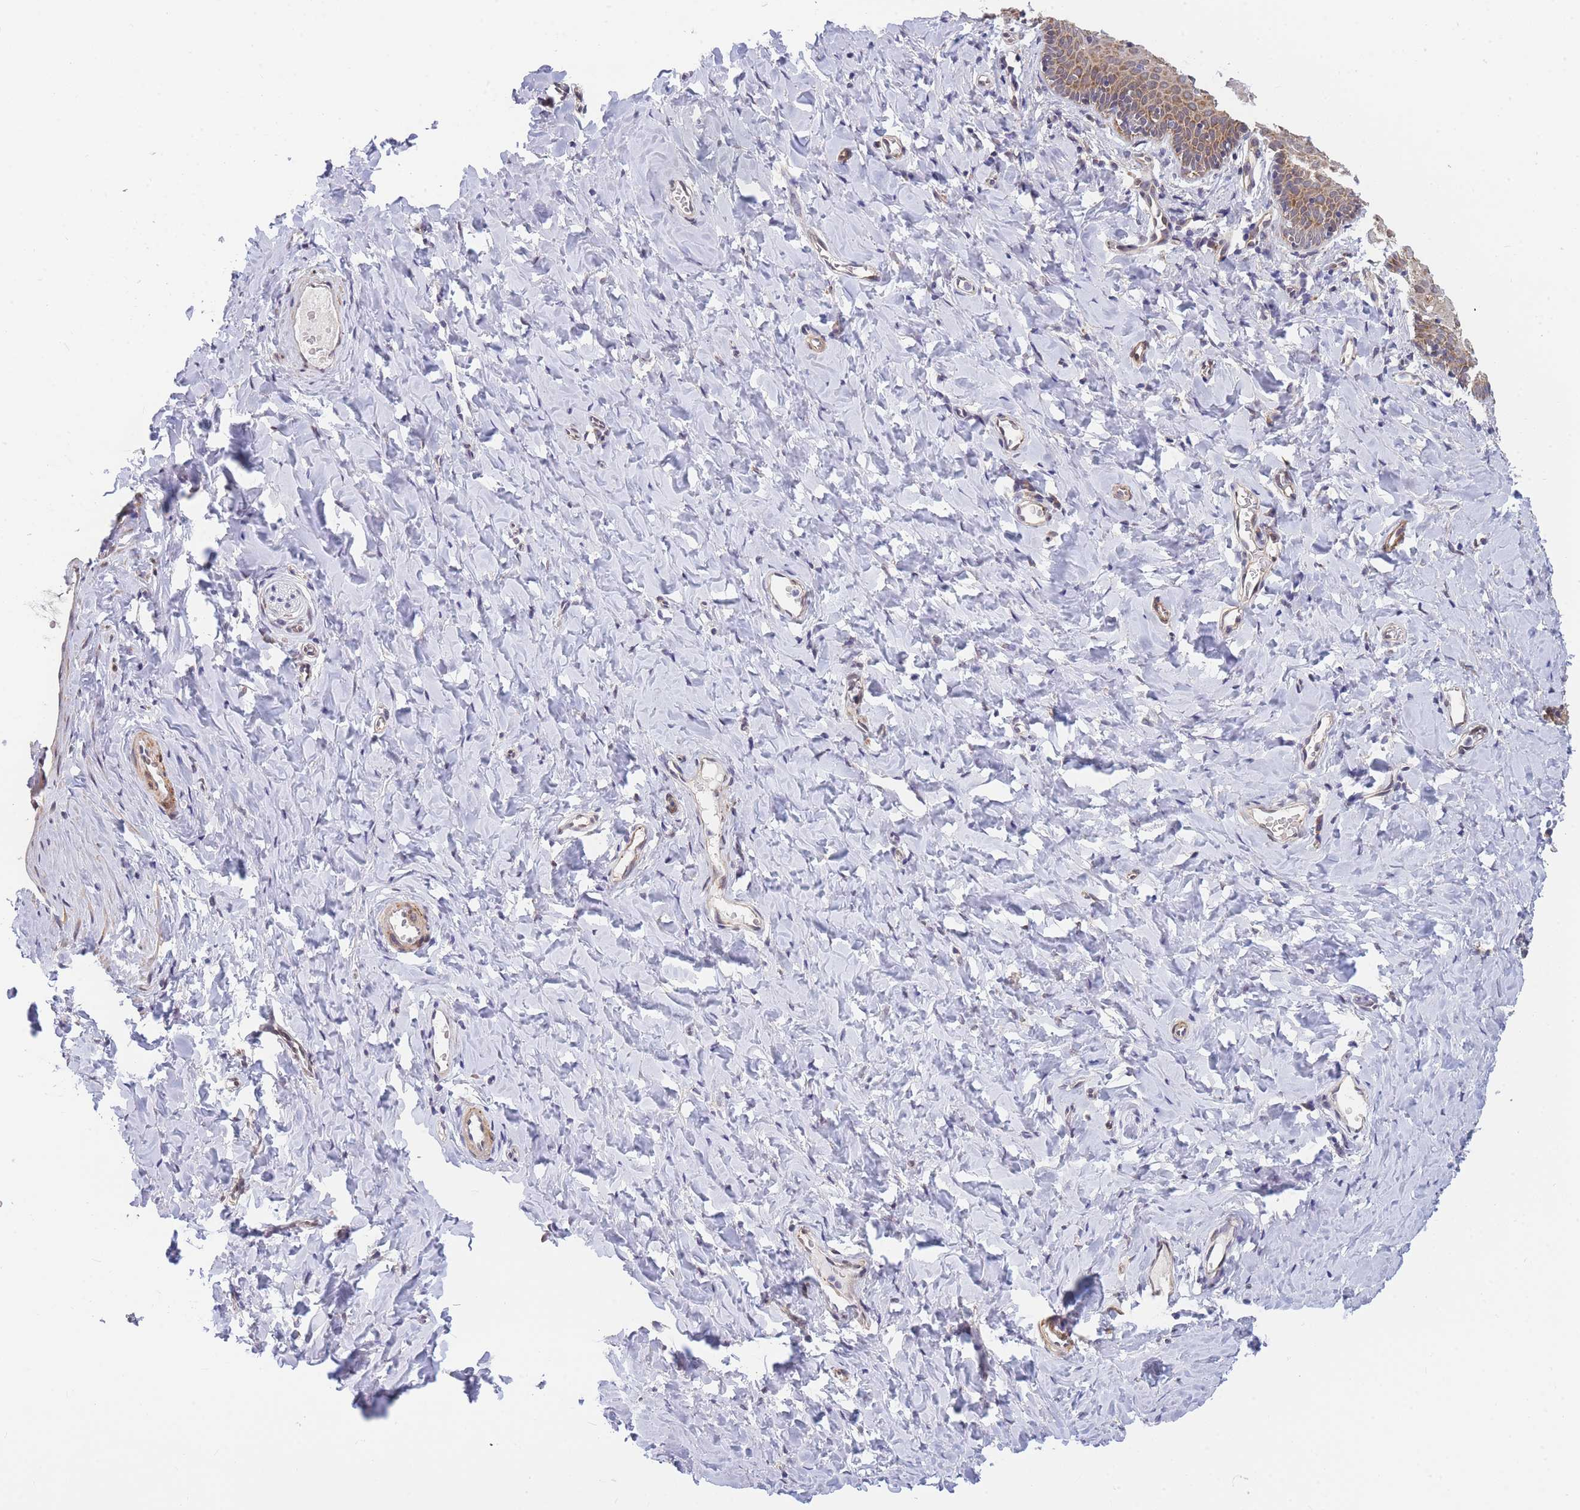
{"staining": {"intensity": "moderate", "quantity": "25%-75%", "location": "cytoplasmic/membranous"}, "tissue": "vagina", "cell_type": "Squamous epithelial cells", "image_type": "normal", "snomed": [{"axis": "morphology", "description": "Normal tissue, NOS"}, {"axis": "topography", "description": "Vagina"}], "caption": "A histopathology image of human vagina stained for a protein displays moderate cytoplasmic/membranous brown staining in squamous epithelial cells. Nuclei are stained in blue.", "gene": "ENSG00000276345", "patient": {"sex": "female", "age": 60}}